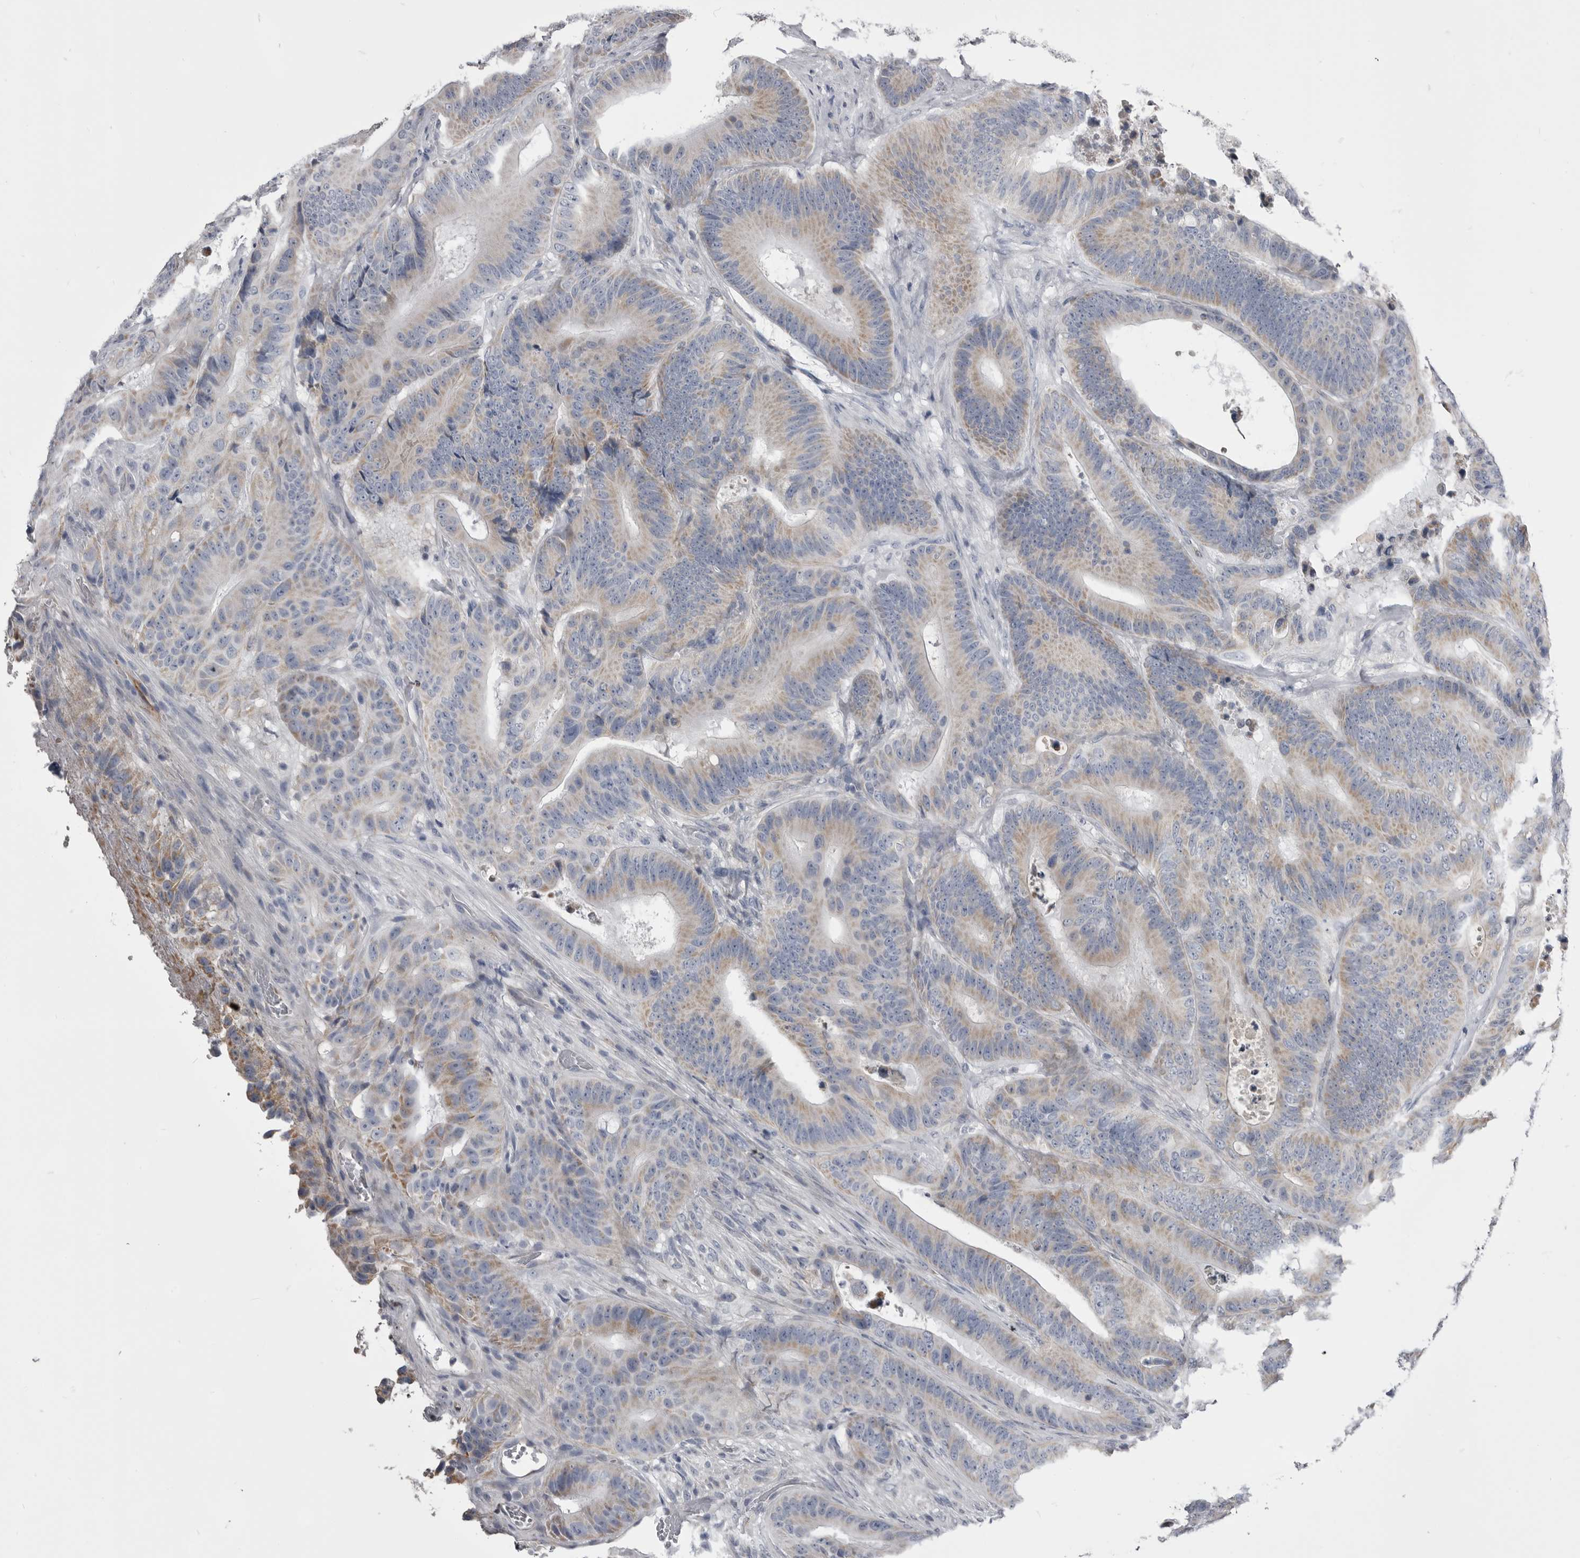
{"staining": {"intensity": "moderate", "quantity": ">75%", "location": "cytoplasmic/membranous"}, "tissue": "colorectal cancer", "cell_type": "Tumor cells", "image_type": "cancer", "snomed": [{"axis": "morphology", "description": "Adenocarcinoma, NOS"}, {"axis": "topography", "description": "Colon"}], "caption": "Tumor cells reveal medium levels of moderate cytoplasmic/membranous expression in approximately >75% of cells in human colorectal cancer (adenocarcinoma).", "gene": "OPLAH", "patient": {"sex": "male", "age": 83}}